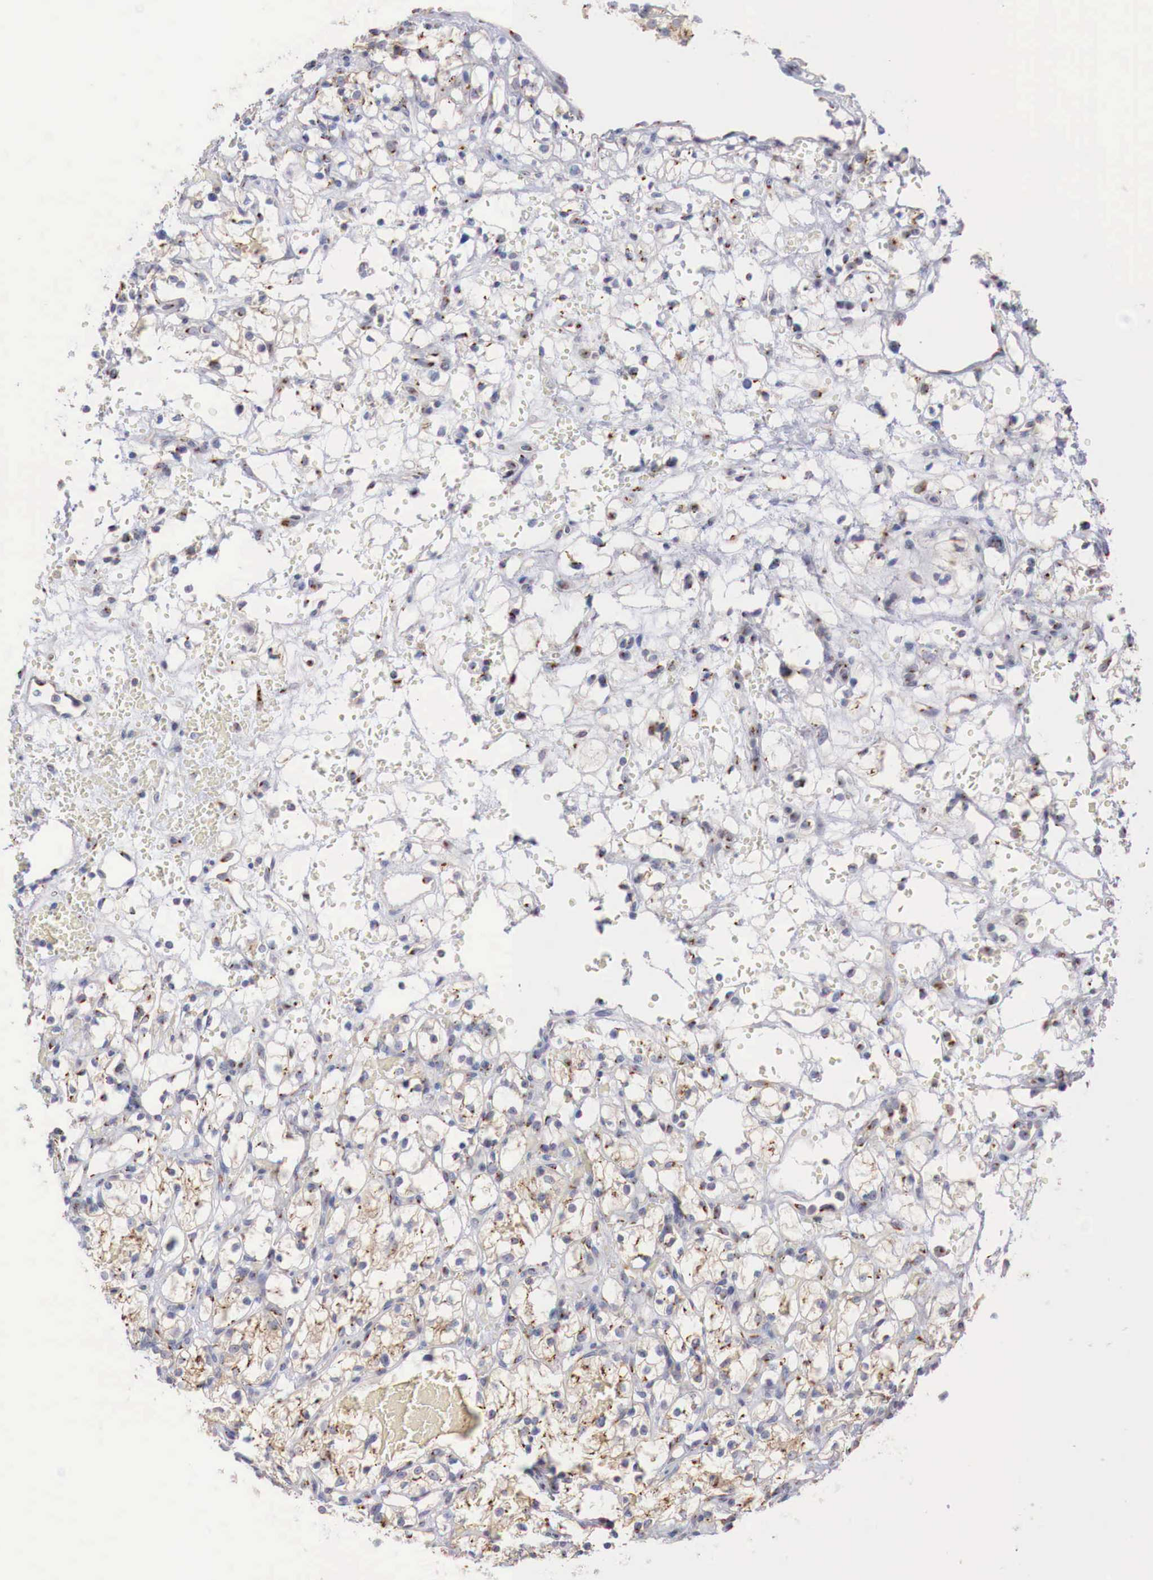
{"staining": {"intensity": "moderate", "quantity": "25%-75%", "location": "cytoplasmic/membranous"}, "tissue": "renal cancer", "cell_type": "Tumor cells", "image_type": "cancer", "snomed": [{"axis": "morphology", "description": "Adenocarcinoma, NOS"}, {"axis": "topography", "description": "Kidney"}], "caption": "About 25%-75% of tumor cells in renal adenocarcinoma display moderate cytoplasmic/membranous protein positivity as visualized by brown immunohistochemical staining.", "gene": "SYAP1", "patient": {"sex": "female", "age": 60}}